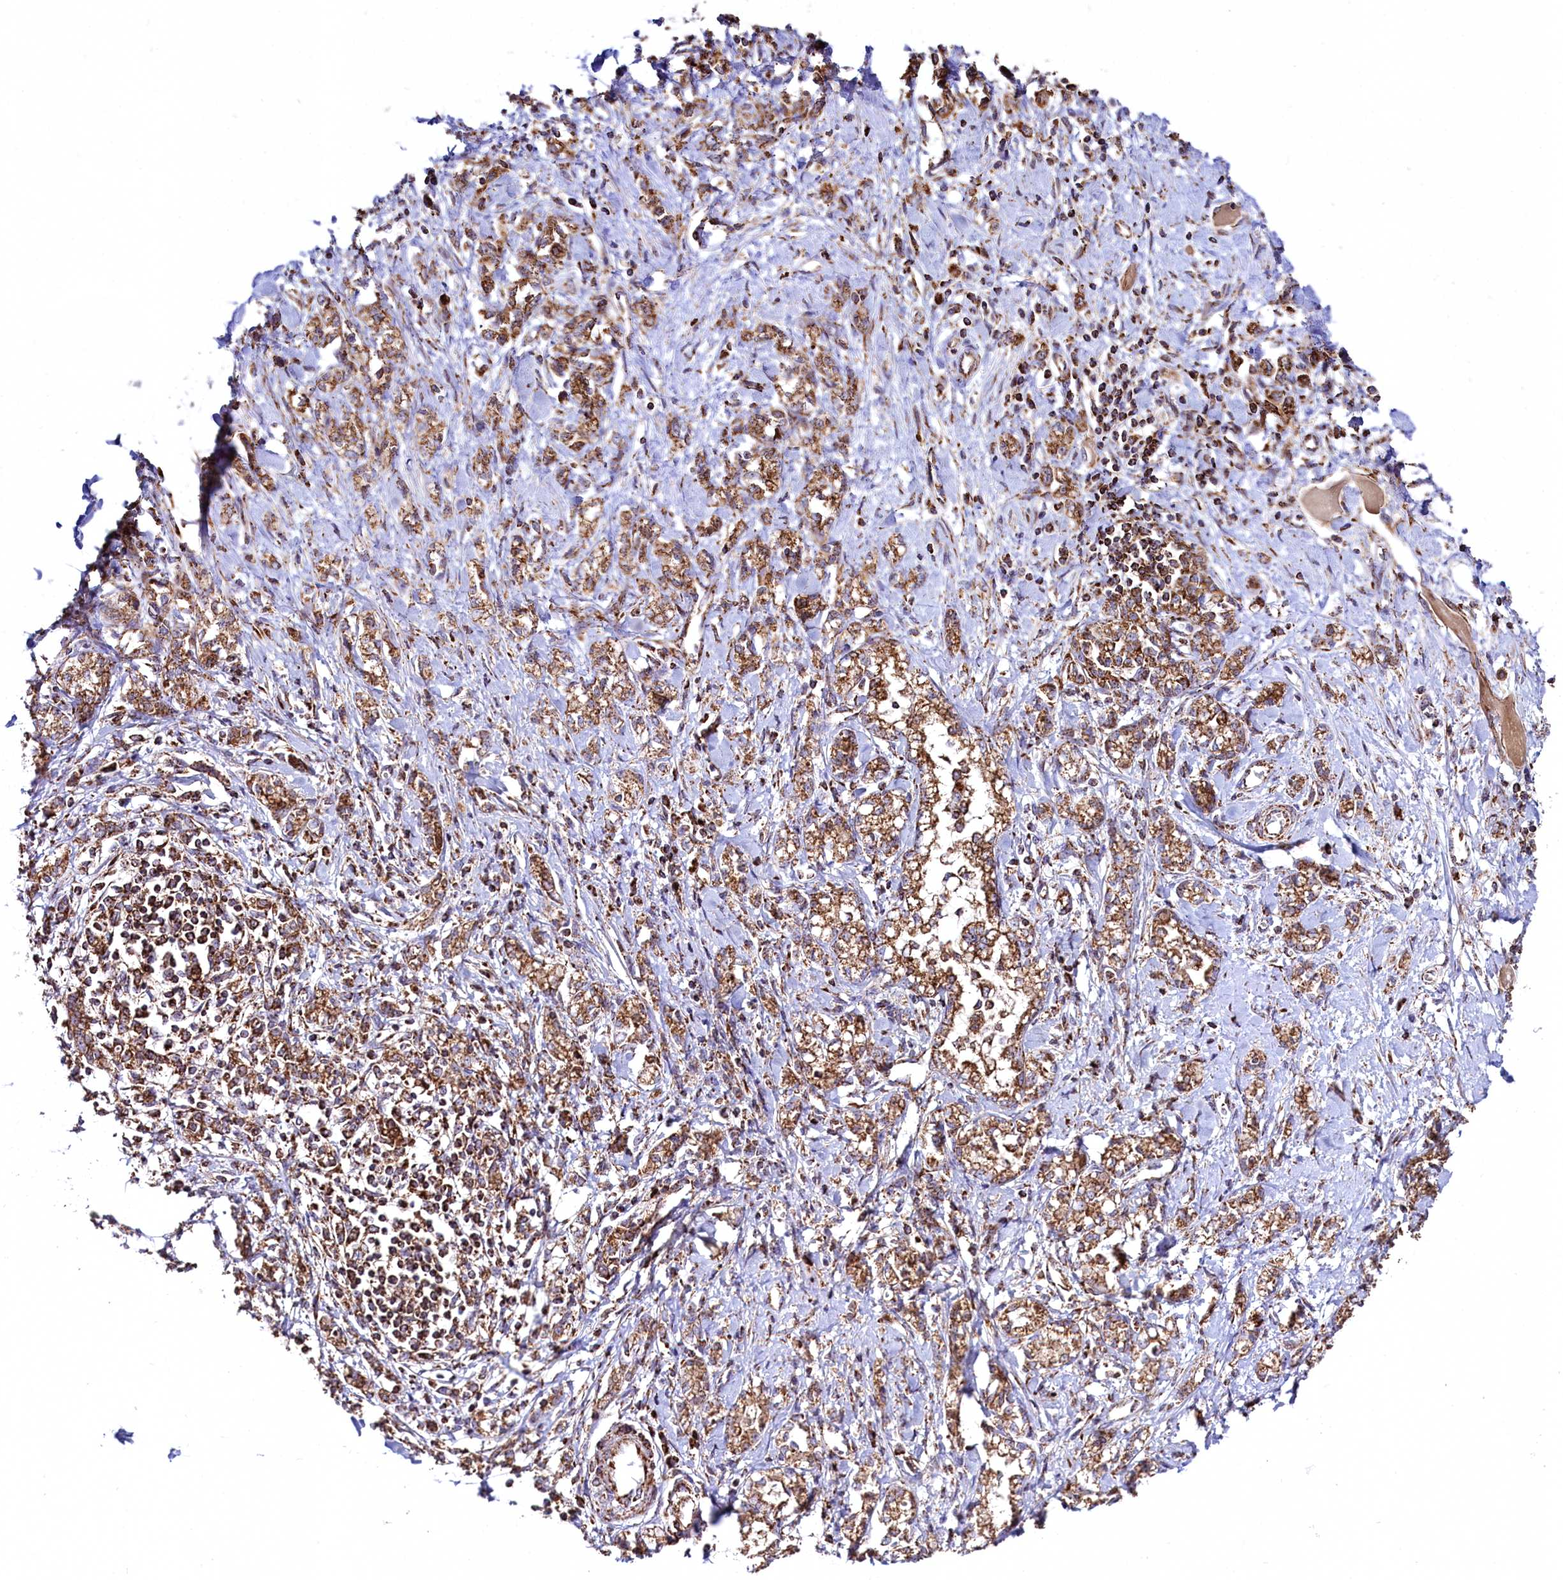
{"staining": {"intensity": "moderate", "quantity": ">75%", "location": "cytoplasmic/membranous"}, "tissue": "stomach cancer", "cell_type": "Tumor cells", "image_type": "cancer", "snomed": [{"axis": "morphology", "description": "Adenocarcinoma, NOS"}, {"axis": "topography", "description": "Stomach"}], "caption": "This is a micrograph of IHC staining of adenocarcinoma (stomach), which shows moderate staining in the cytoplasmic/membranous of tumor cells.", "gene": "CLYBL", "patient": {"sex": "female", "age": 76}}